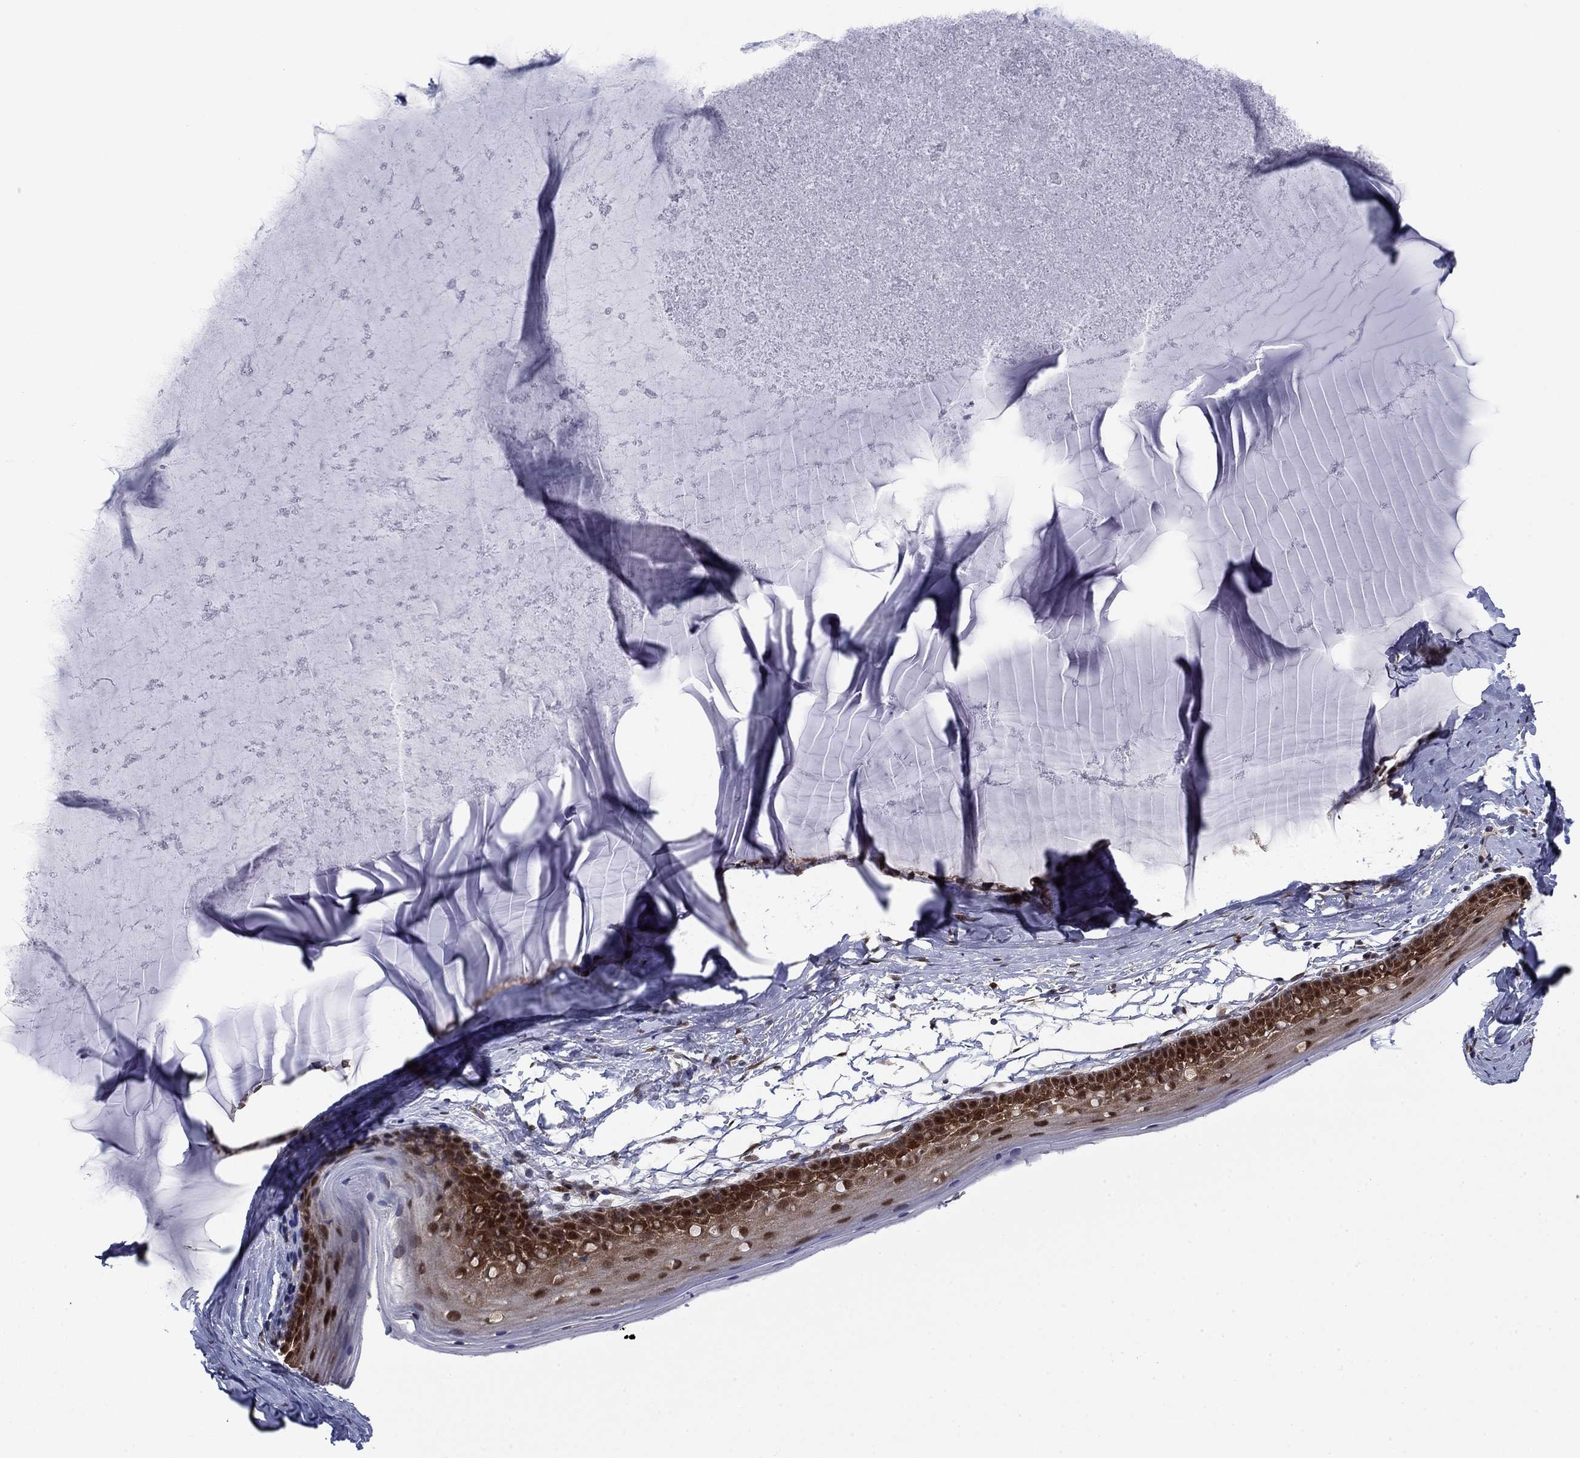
{"staining": {"intensity": "strong", "quantity": "25%-75%", "location": "nuclear"}, "tissue": "cervix", "cell_type": "Glandular cells", "image_type": "normal", "snomed": [{"axis": "morphology", "description": "Normal tissue, NOS"}, {"axis": "topography", "description": "Cervix"}], "caption": "There is high levels of strong nuclear positivity in glandular cells of normal cervix, as demonstrated by immunohistochemical staining (brown color).", "gene": "FKBP4", "patient": {"sex": "female", "age": 40}}